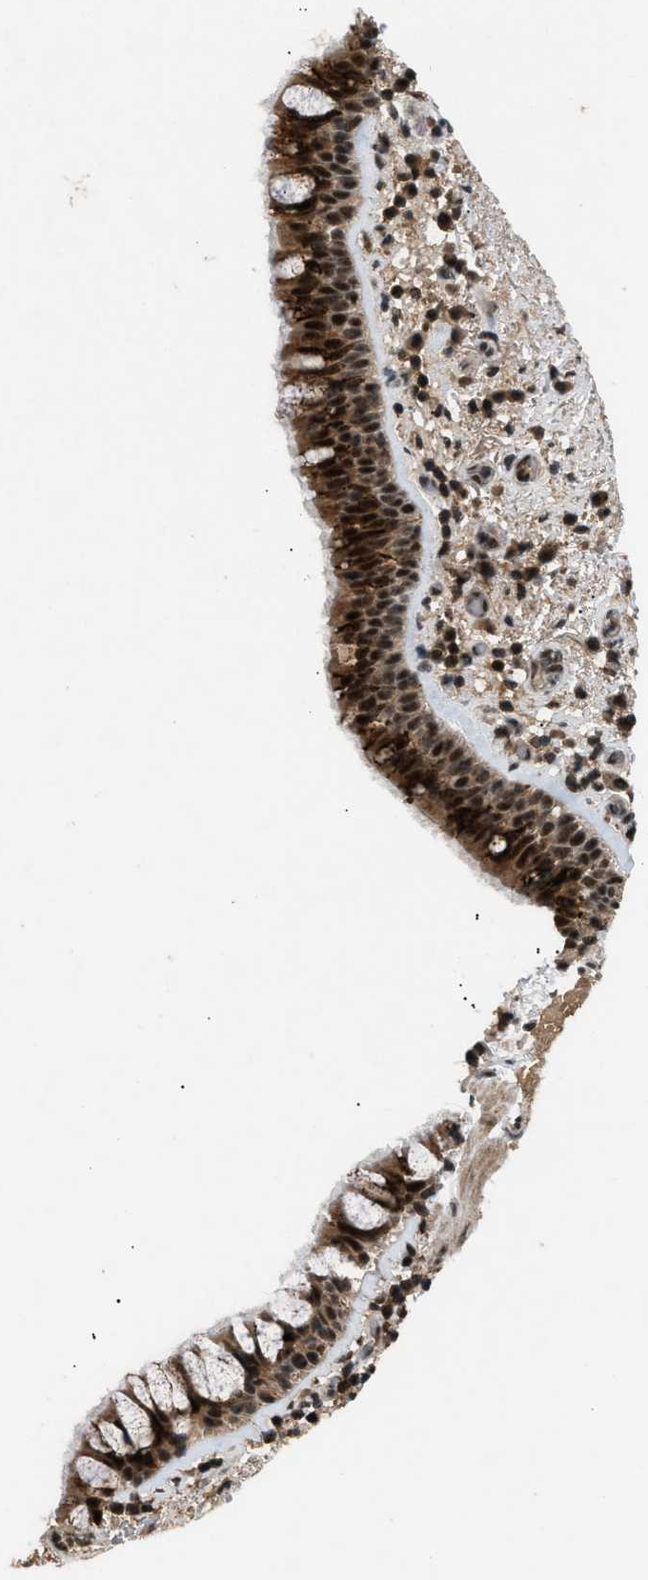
{"staining": {"intensity": "strong", "quantity": ">75%", "location": "cytoplasmic/membranous,nuclear"}, "tissue": "bronchus", "cell_type": "Respiratory epithelial cells", "image_type": "normal", "snomed": [{"axis": "morphology", "description": "Normal tissue, NOS"}, {"axis": "morphology", "description": "Inflammation, NOS"}, {"axis": "topography", "description": "Cartilage tissue"}, {"axis": "topography", "description": "Bronchus"}], "caption": "A high-resolution photomicrograph shows immunohistochemistry (IHC) staining of benign bronchus, which exhibits strong cytoplasmic/membranous,nuclear positivity in approximately >75% of respiratory epithelial cells.", "gene": "RBM5", "patient": {"sex": "male", "age": 77}}